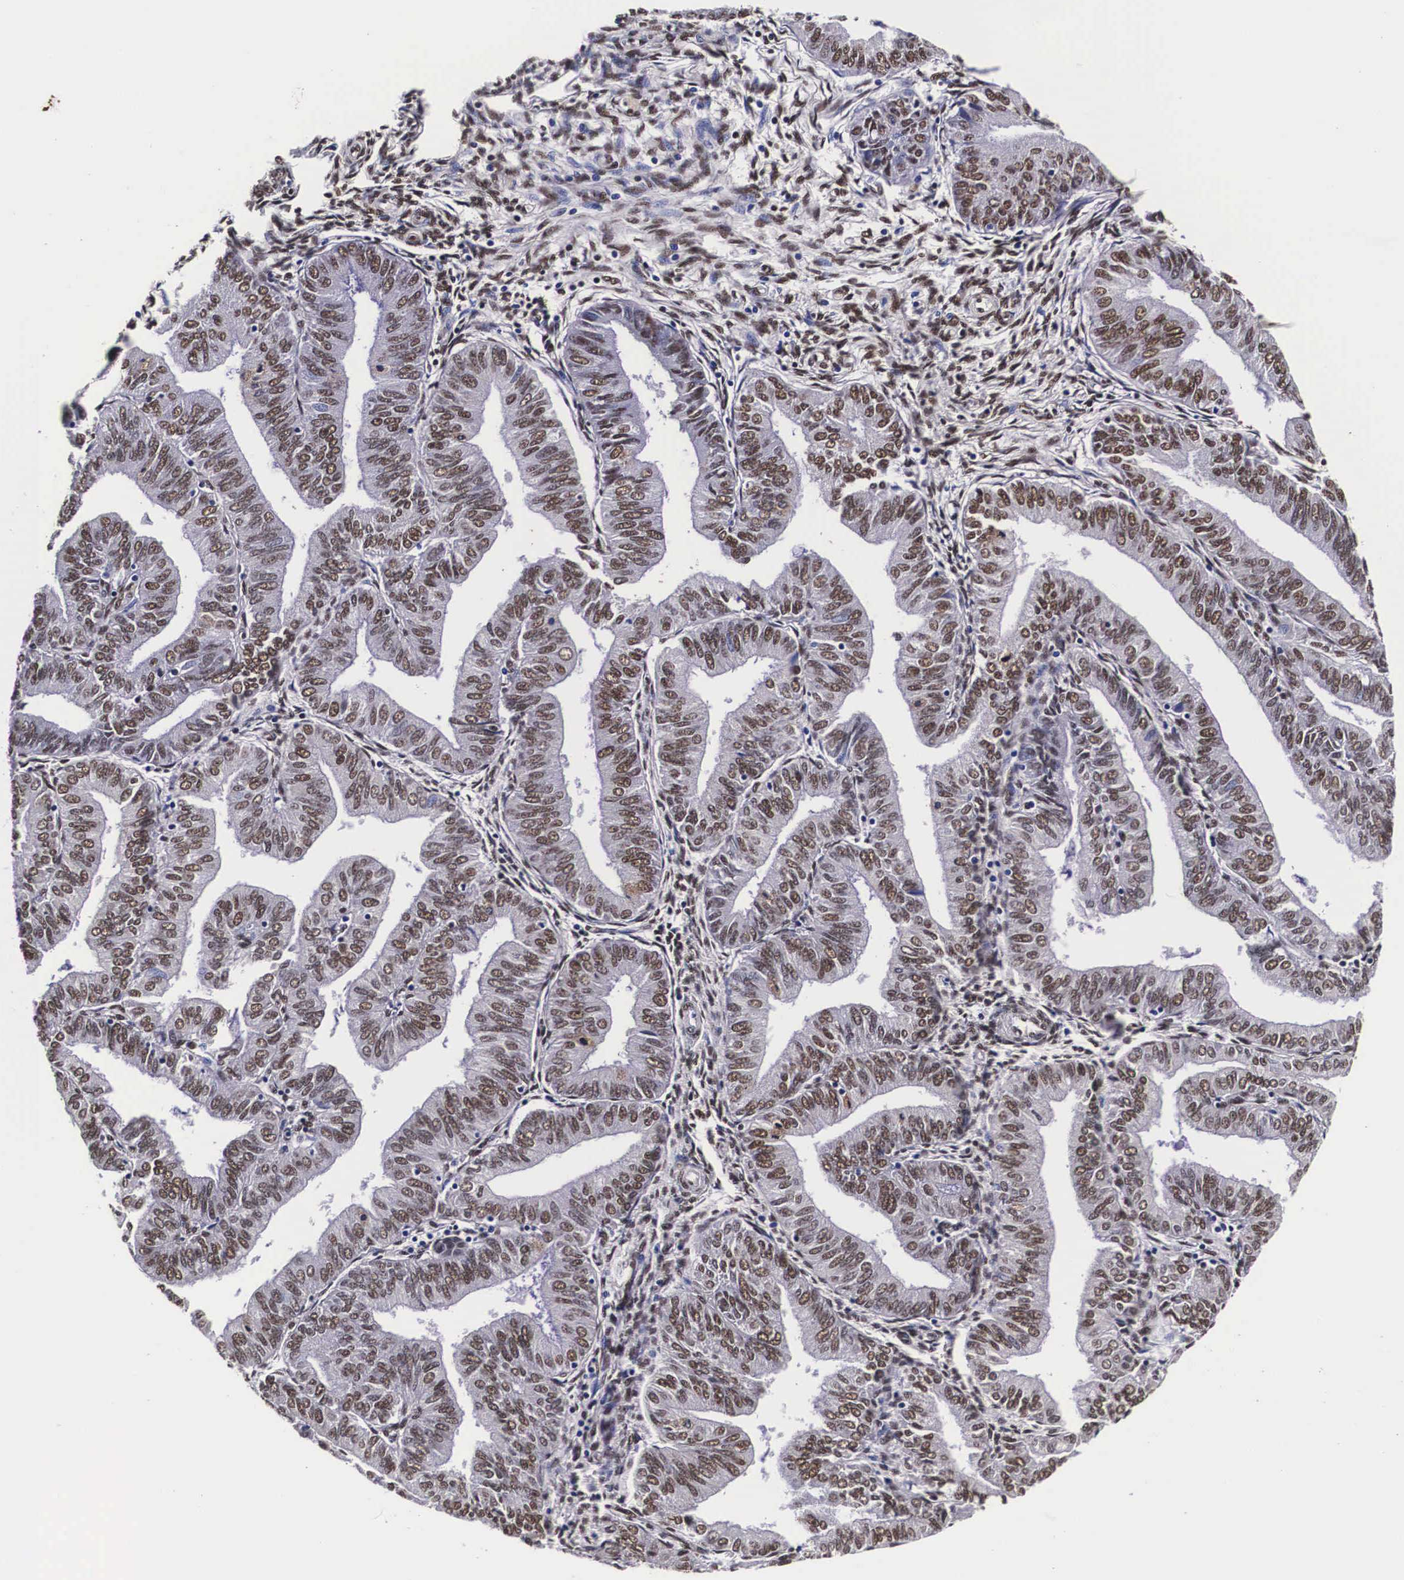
{"staining": {"intensity": "moderate", "quantity": ">75%", "location": "nuclear"}, "tissue": "endometrial cancer", "cell_type": "Tumor cells", "image_type": "cancer", "snomed": [{"axis": "morphology", "description": "Adenocarcinoma, NOS"}, {"axis": "topography", "description": "Endometrium"}], "caption": "Immunohistochemical staining of human endometrial cancer (adenocarcinoma) shows medium levels of moderate nuclear staining in about >75% of tumor cells.", "gene": "PABPN1", "patient": {"sex": "female", "age": 51}}